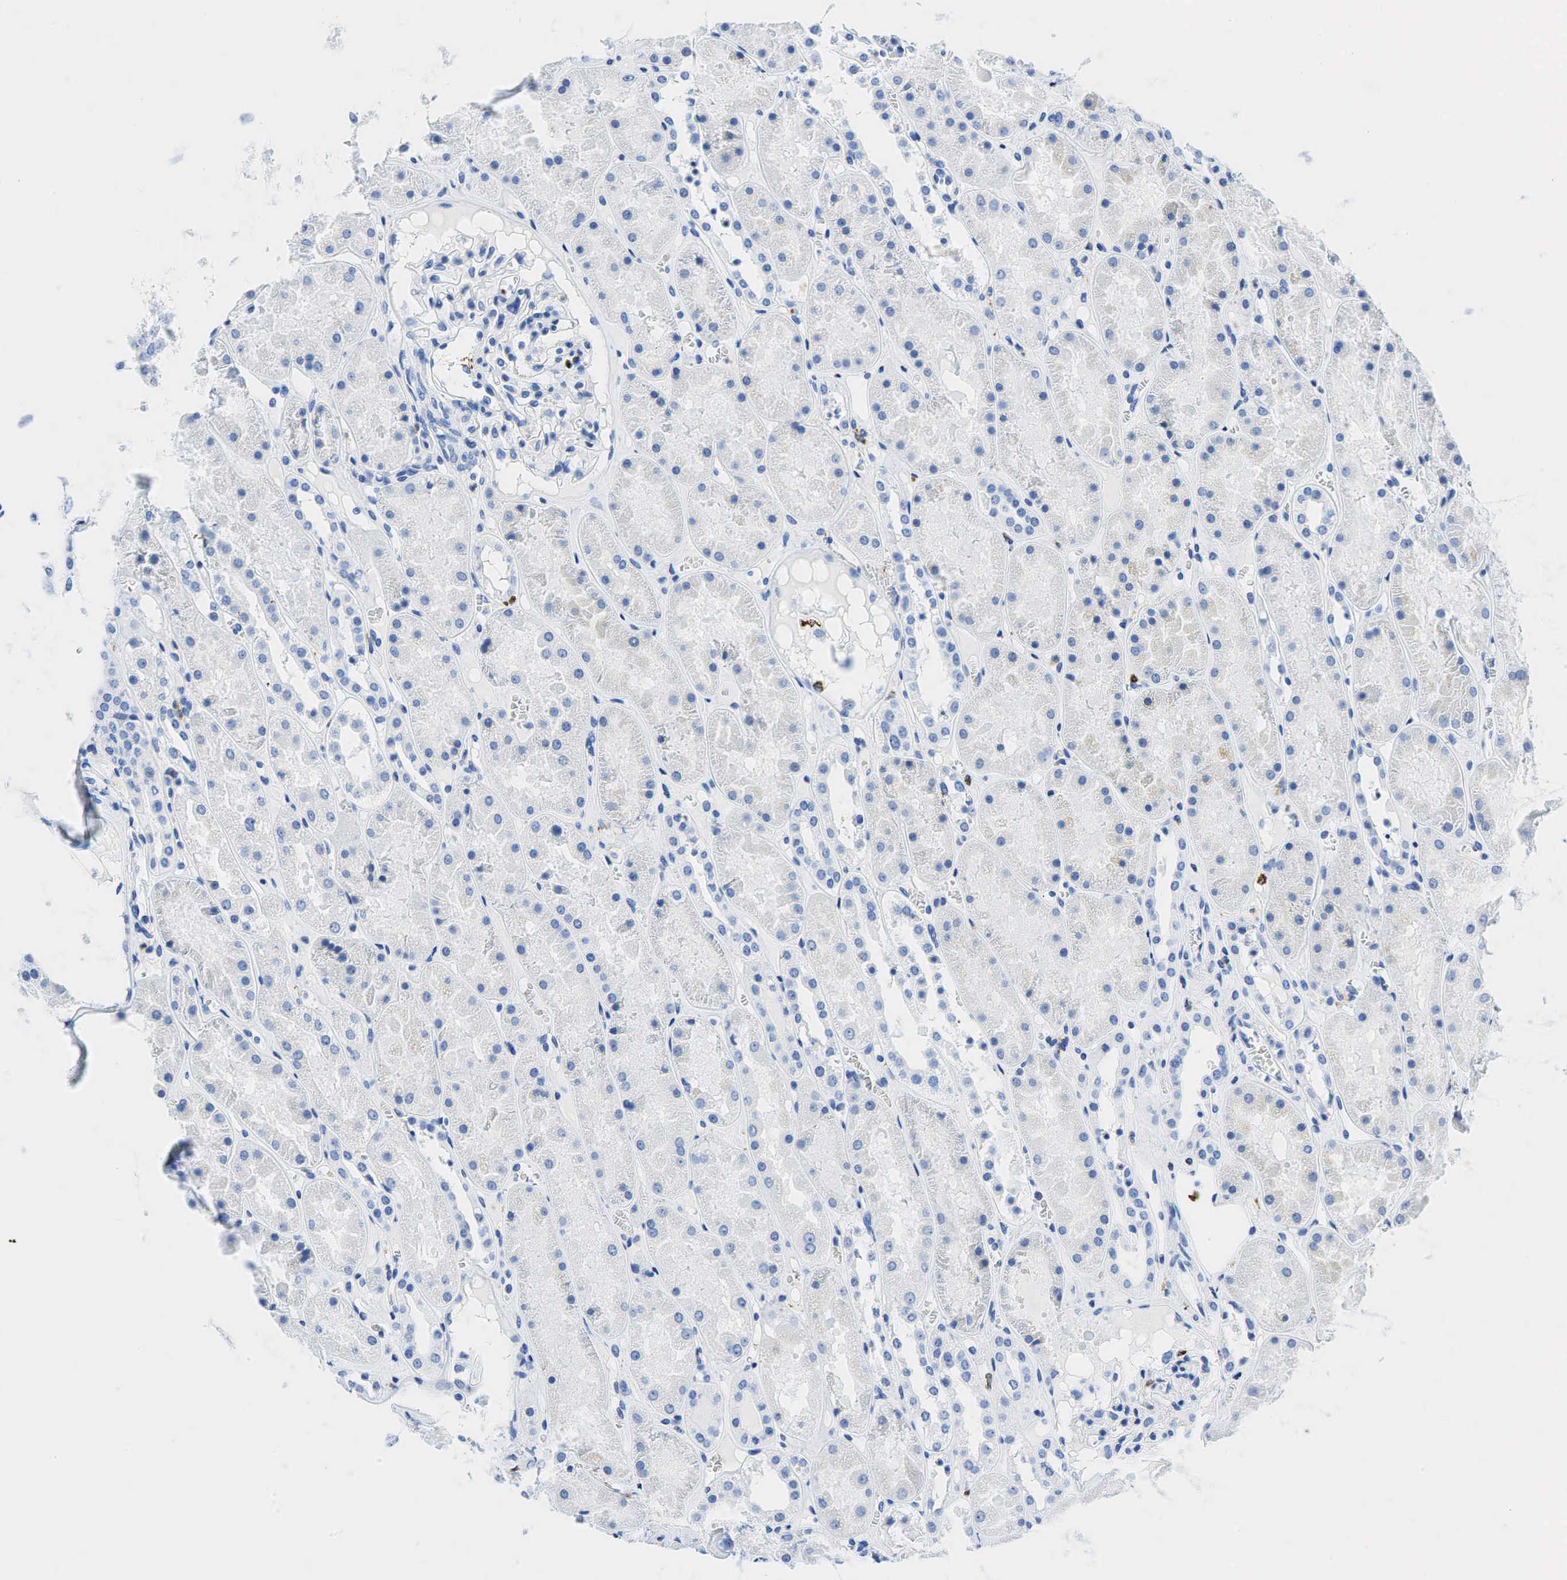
{"staining": {"intensity": "negative", "quantity": "none", "location": "none"}, "tissue": "kidney", "cell_type": "Cells in glomeruli", "image_type": "normal", "snomed": [{"axis": "morphology", "description": "Normal tissue, NOS"}, {"axis": "topography", "description": "Kidney"}], "caption": "An image of kidney stained for a protein displays no brown staining in cells in glomeruli.", "gene": "CD68", "patient": {"sex": "male", "age": 36}}